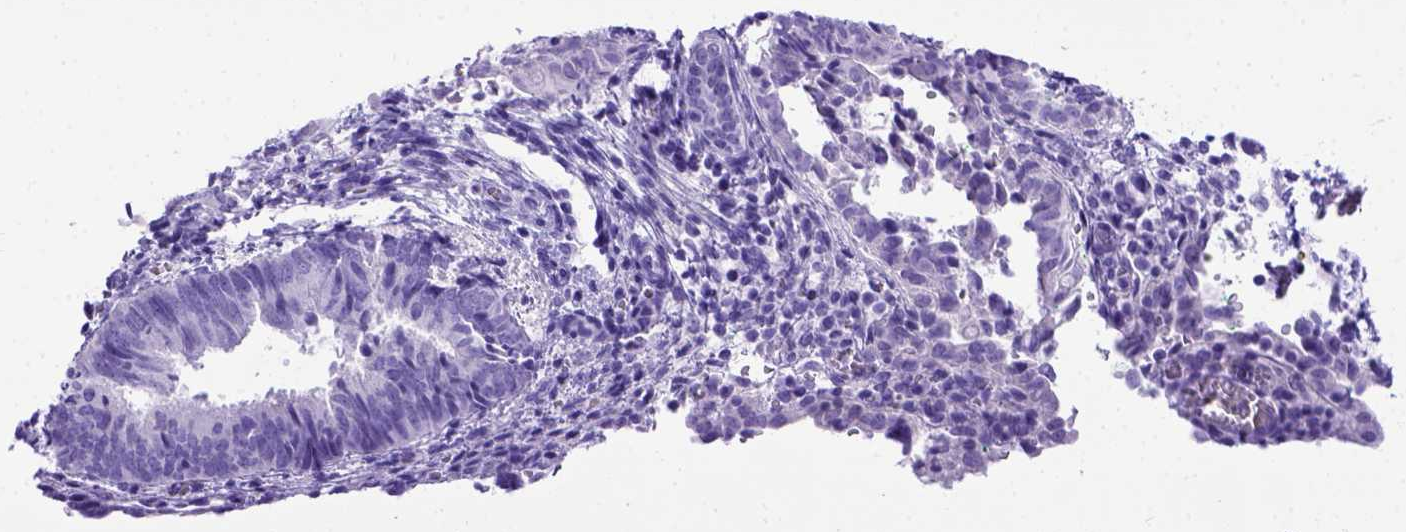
{"staining": {"intensity": "negative", "quantity": "none", "location": "none"}, "tissue": "endometrium", "cell_type": "Cells in endometrial stroma", "image_type": "normal", "snomed": [{"axis": "morphology", "description": "Normal tissue, NOS"}, {"axis": "topography", "description": "Endometrium"}], "caption": "Immunohistochemistry photomicrograph of benign endometrium: human endometrium stained with DAB (3,3'-diaminobenzidine) shows no significant protein expression in cells in endometrial stroma. (Brightfield microscopy of DAB (3,3'-diaminobenzidine) immunohistochemistry at high magnification).", "gene": "MEOX2", "patient": {"sex": "female", "age": 50}}